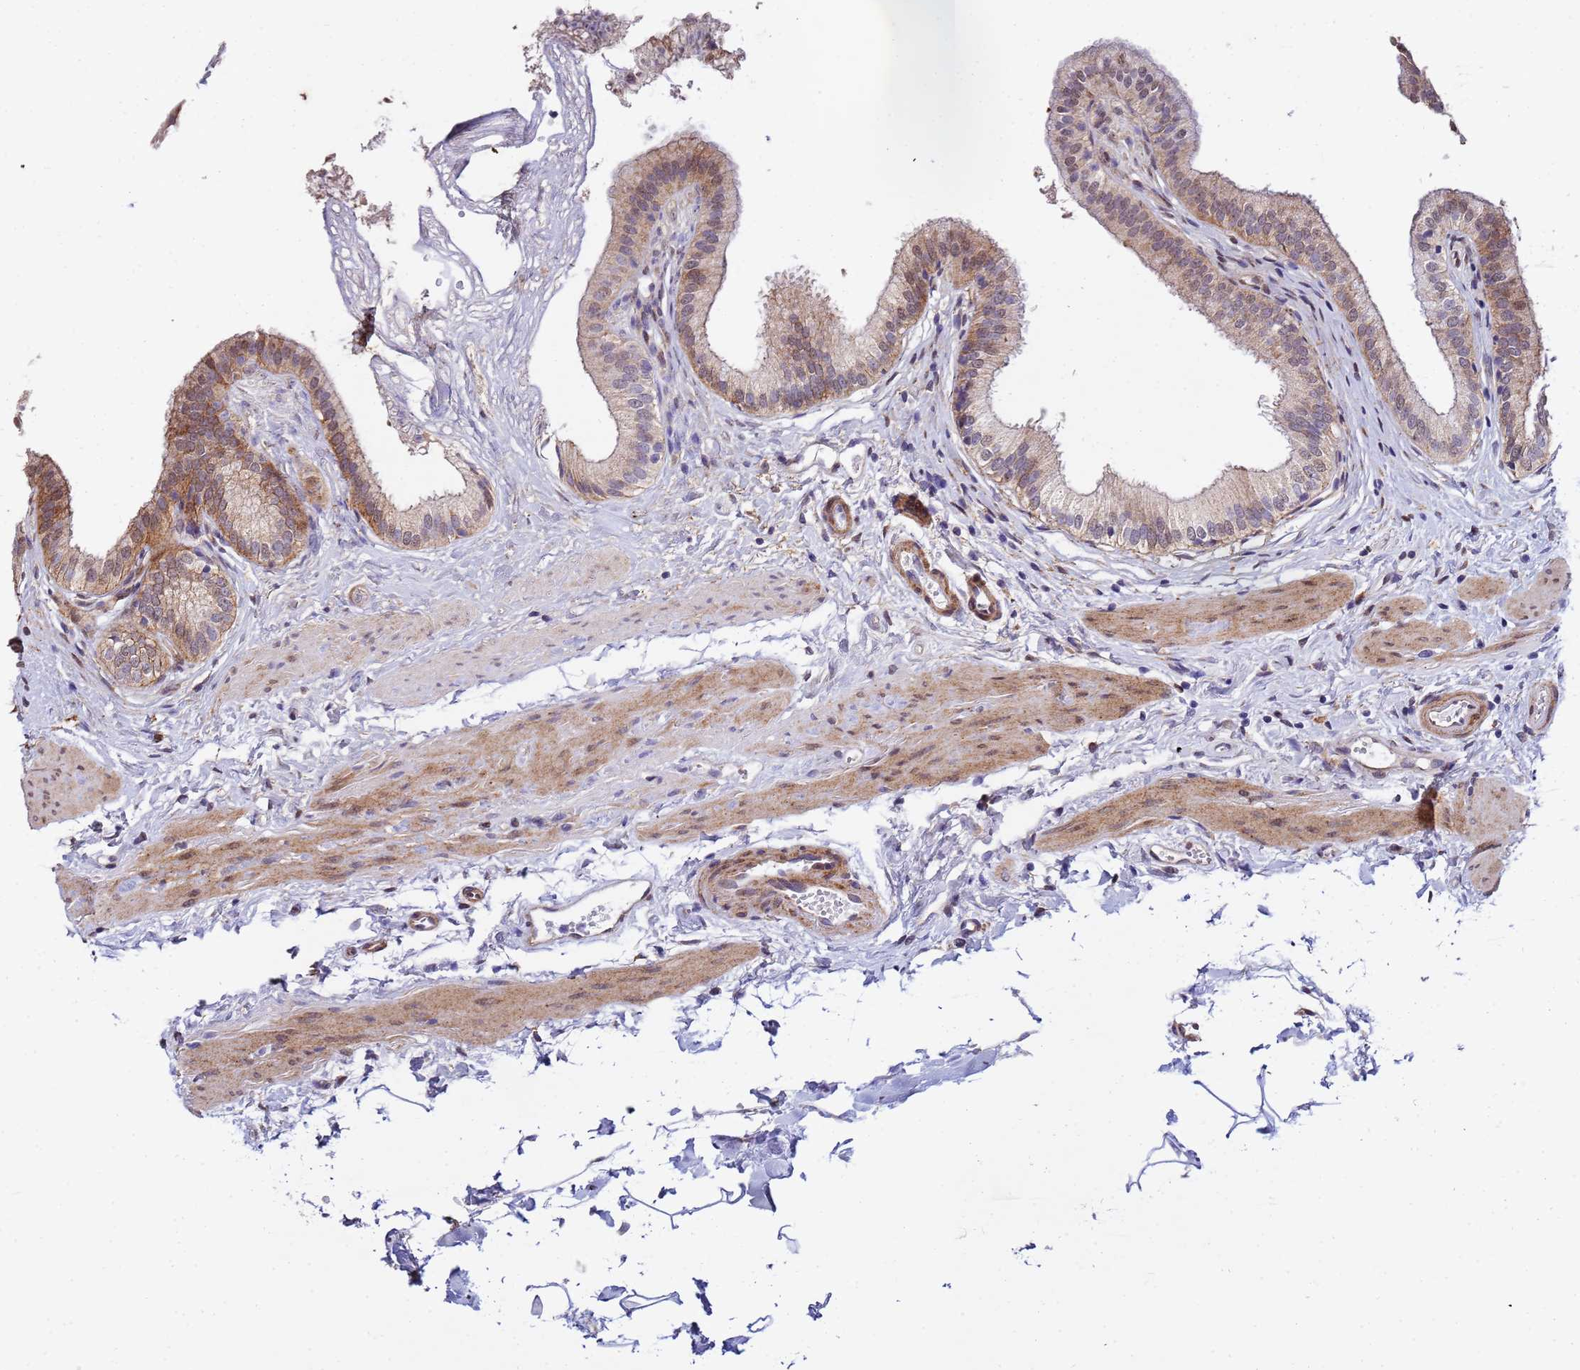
{"staining": {"intensity": "moderate", "quantity": ">75%", "location": "cytoplasmic/membranous,nuclear"}, "tissue": "gallbladder", "cell_type": "Glandular cells", "image_type": "normal", "snomed": [{"axis": "morphology", "description": "Normal tissue, NOS"}, {"axis": "topography", "description": "Gallbladder"}], "caption": "DAB (3,3'-diaminobenzidine) immunohistochemical staining of unremarkable gallbladder exhibits moderate cytoplasmic/membranous,nuclear protein staining in about >75% of glandular cells. (DAB = brown stain, brightfield microscopy at high magnification).", "gene": "TRIP6", "patient": {"sex": "female", "age": 54}}